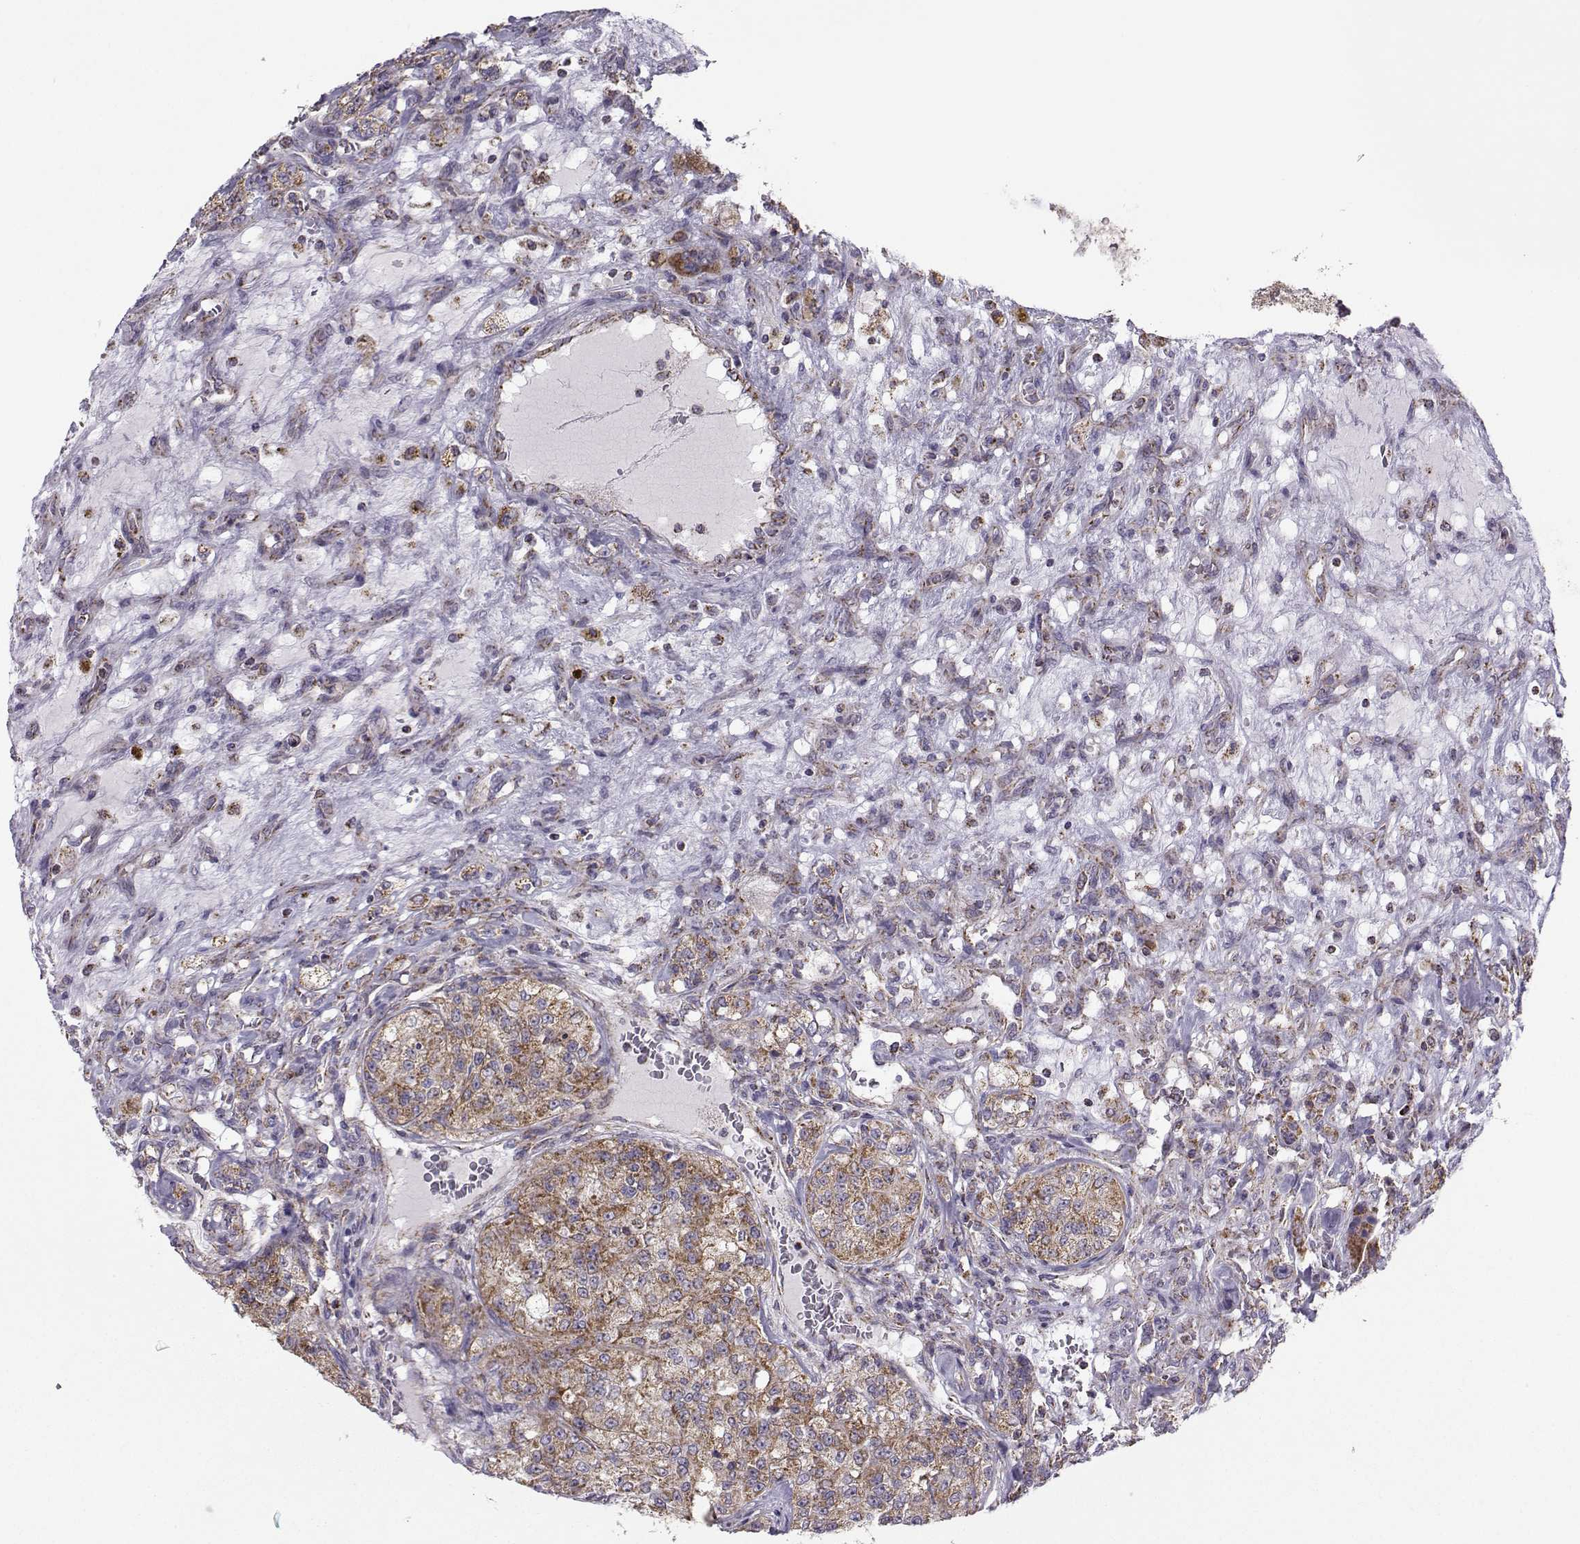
{"staining": {"intensity": "moderate", "quantity": ">75%", "location": "cytoplasmic/membranous"}, "tissue": "renal cancer", "cell_type": "Tumor cells", "image_type": "cancer", "snomed": [{"axis": "morphology", "description": "Adenocarcinoma, NOS"}, {"axis": "topography", "description": "Kidney"}], "caption": "Immunohistochemistry (IHC) (DAB (3,3'-diaminobenzidine)) staining of human renal cancer exhibits moderate cytoplasmic/membranous protein staining in about >75% of tumor cells.", "gene": "NECAB3", "patient": {"sex": "female", "age": 63}}